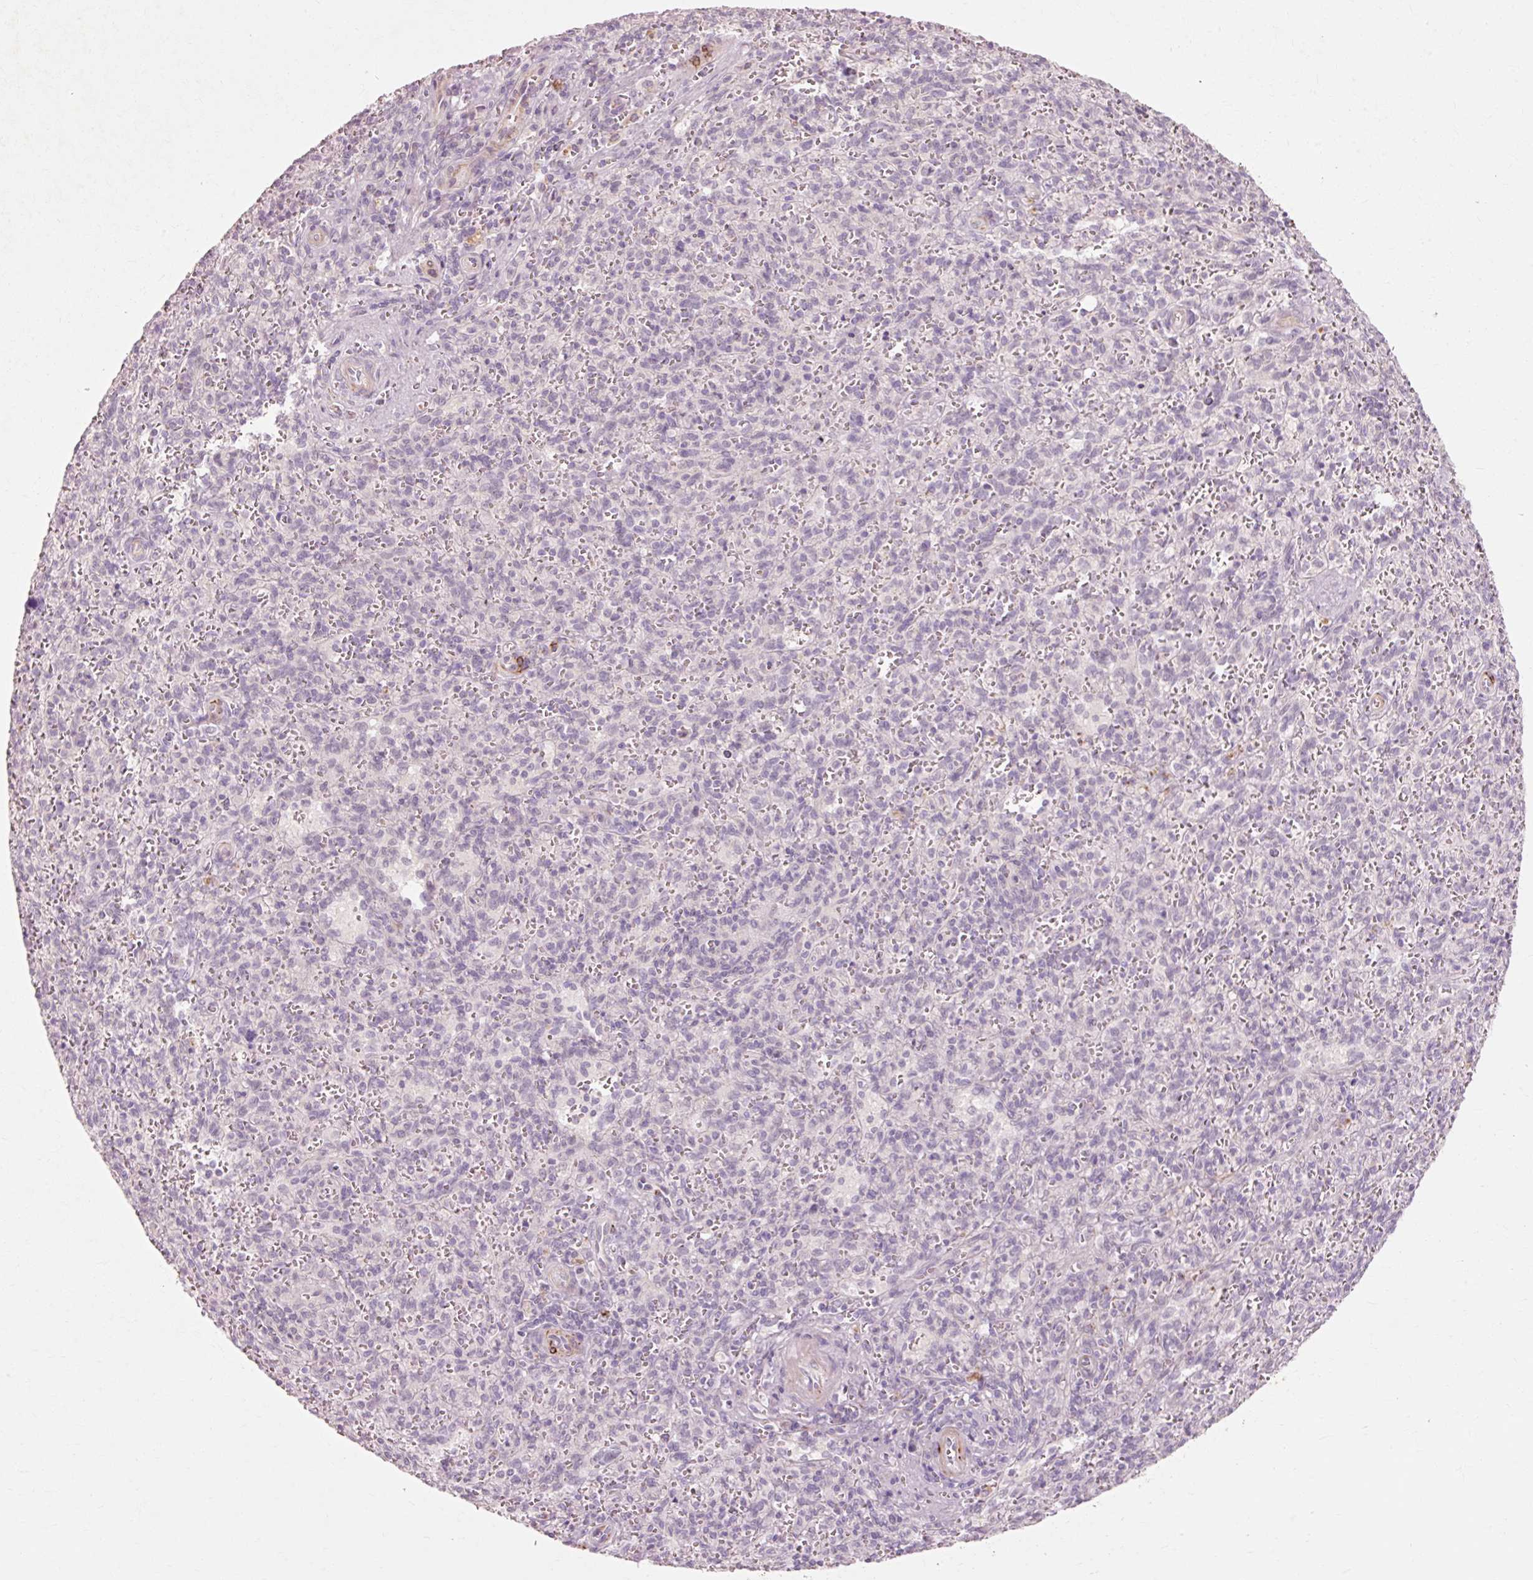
{"staining": {"intensity": "negative", "quantity": "none", "location": "none"}, "tissue": "spleen", "cell_type": "Cells in red pulp", "image_type": "normal", "snomed": [{"axis": "morphology", "description": "Normal tissue, NOS"}, {"axis": "topography", "description": "Spleen"}], "caption": "Immunohistochemistry (IHC) photomicrograph of benign spleen: human spleen stained with DAB shows no significant protein staining in cells in red pulp.", "gene": "TRIM73", "patient": {"sex": "female", "age": 26}}